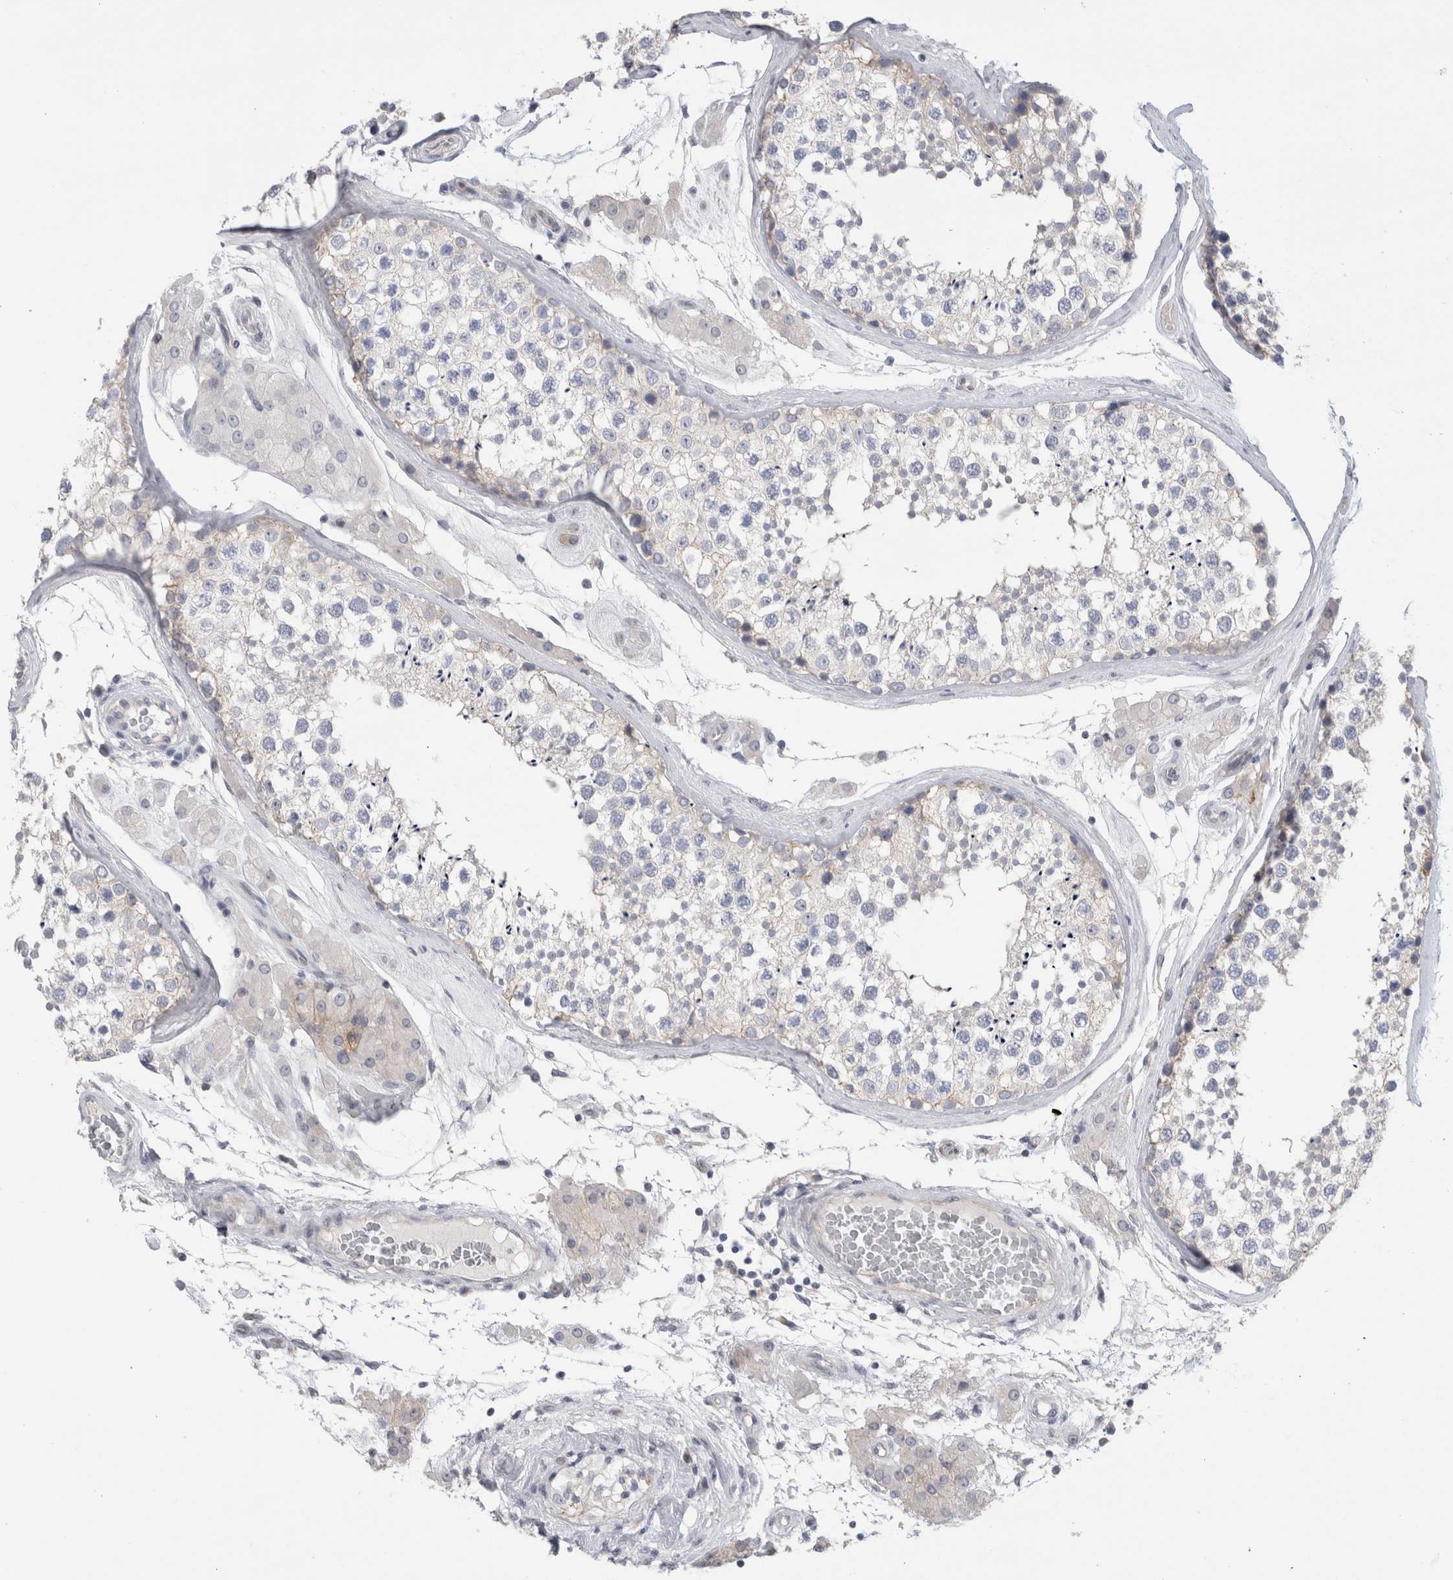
{"staining": {"intensity": "negative", "quantity": "none", "location": "none"}, "tissue": "testis", "cell_type": "Cells in seminiferous ducts", "image_type": "normal", "snomed": [{"axis": "morphology", "description": "Normal tissue, NOS"}, {"axis": "topography", "description": "Testis"}], "caption": "Cells in seminiferous ducts show no significant positivity in benign testis.", "gene": "VANGL1", "patient": {"sex": "male", "age": 46}}